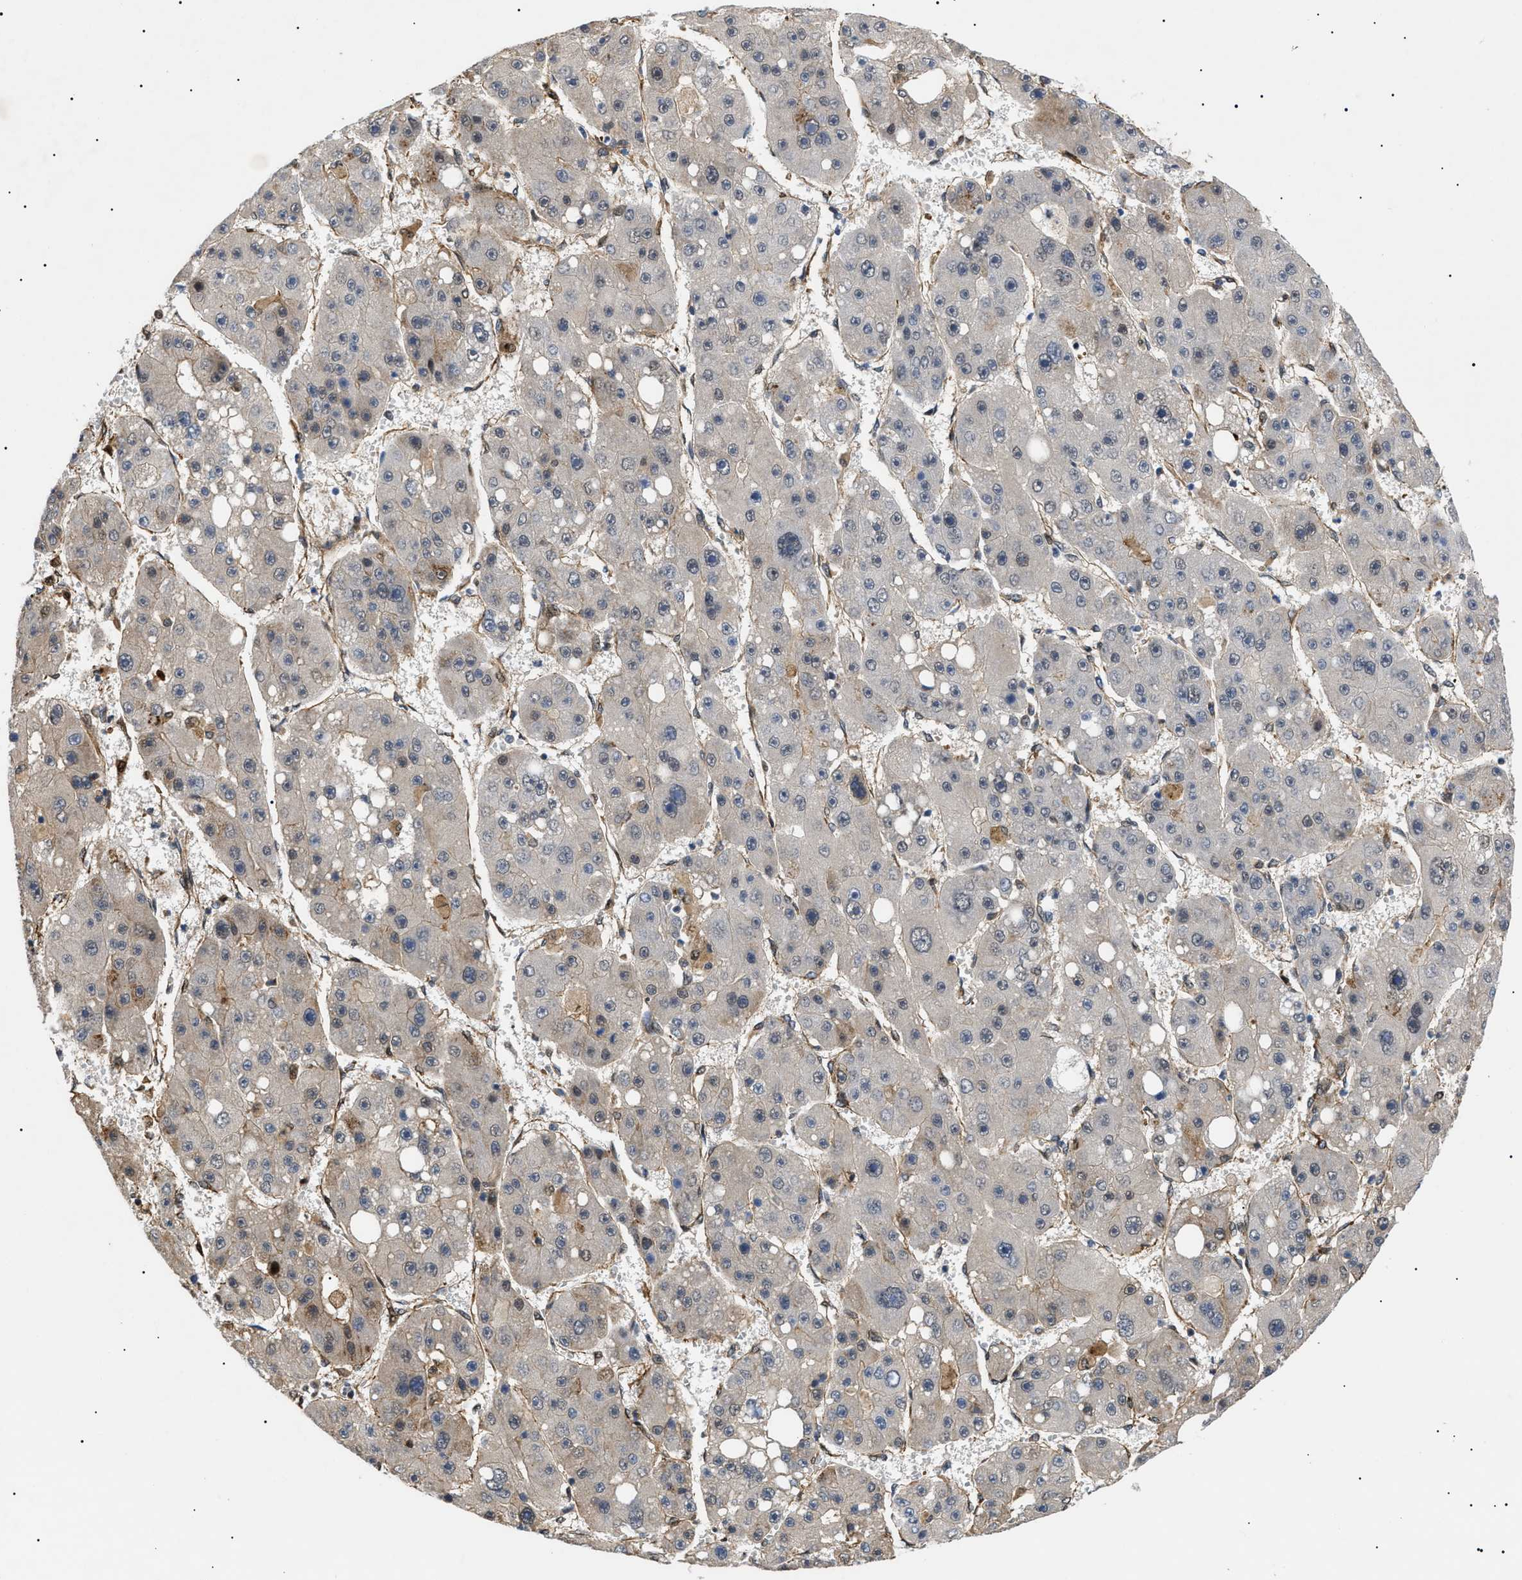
{"staining": {"intensity": "negative", "quantity": "none", "location": "none"}, "tissue": "liver cancer", "cell_type": "Tumor cells", "image_type": "cancer", "snomed": [{"axis": "morphology", "description": "Carcinoma, Hepatocellular, NOS"}, {"axis": "topography", "description": "Liver"}], "caption": "Immunohistochemistry (IHC) histopathology image of neoplastic tissue: human hepatocellular carcinoma (liver) stained with DAB (3,3'-diaminobenzidine) exhibits no significant protein expression in tumor cells.", "gene": "CRCP", "patient": {"sex": "female", "age": 61}}